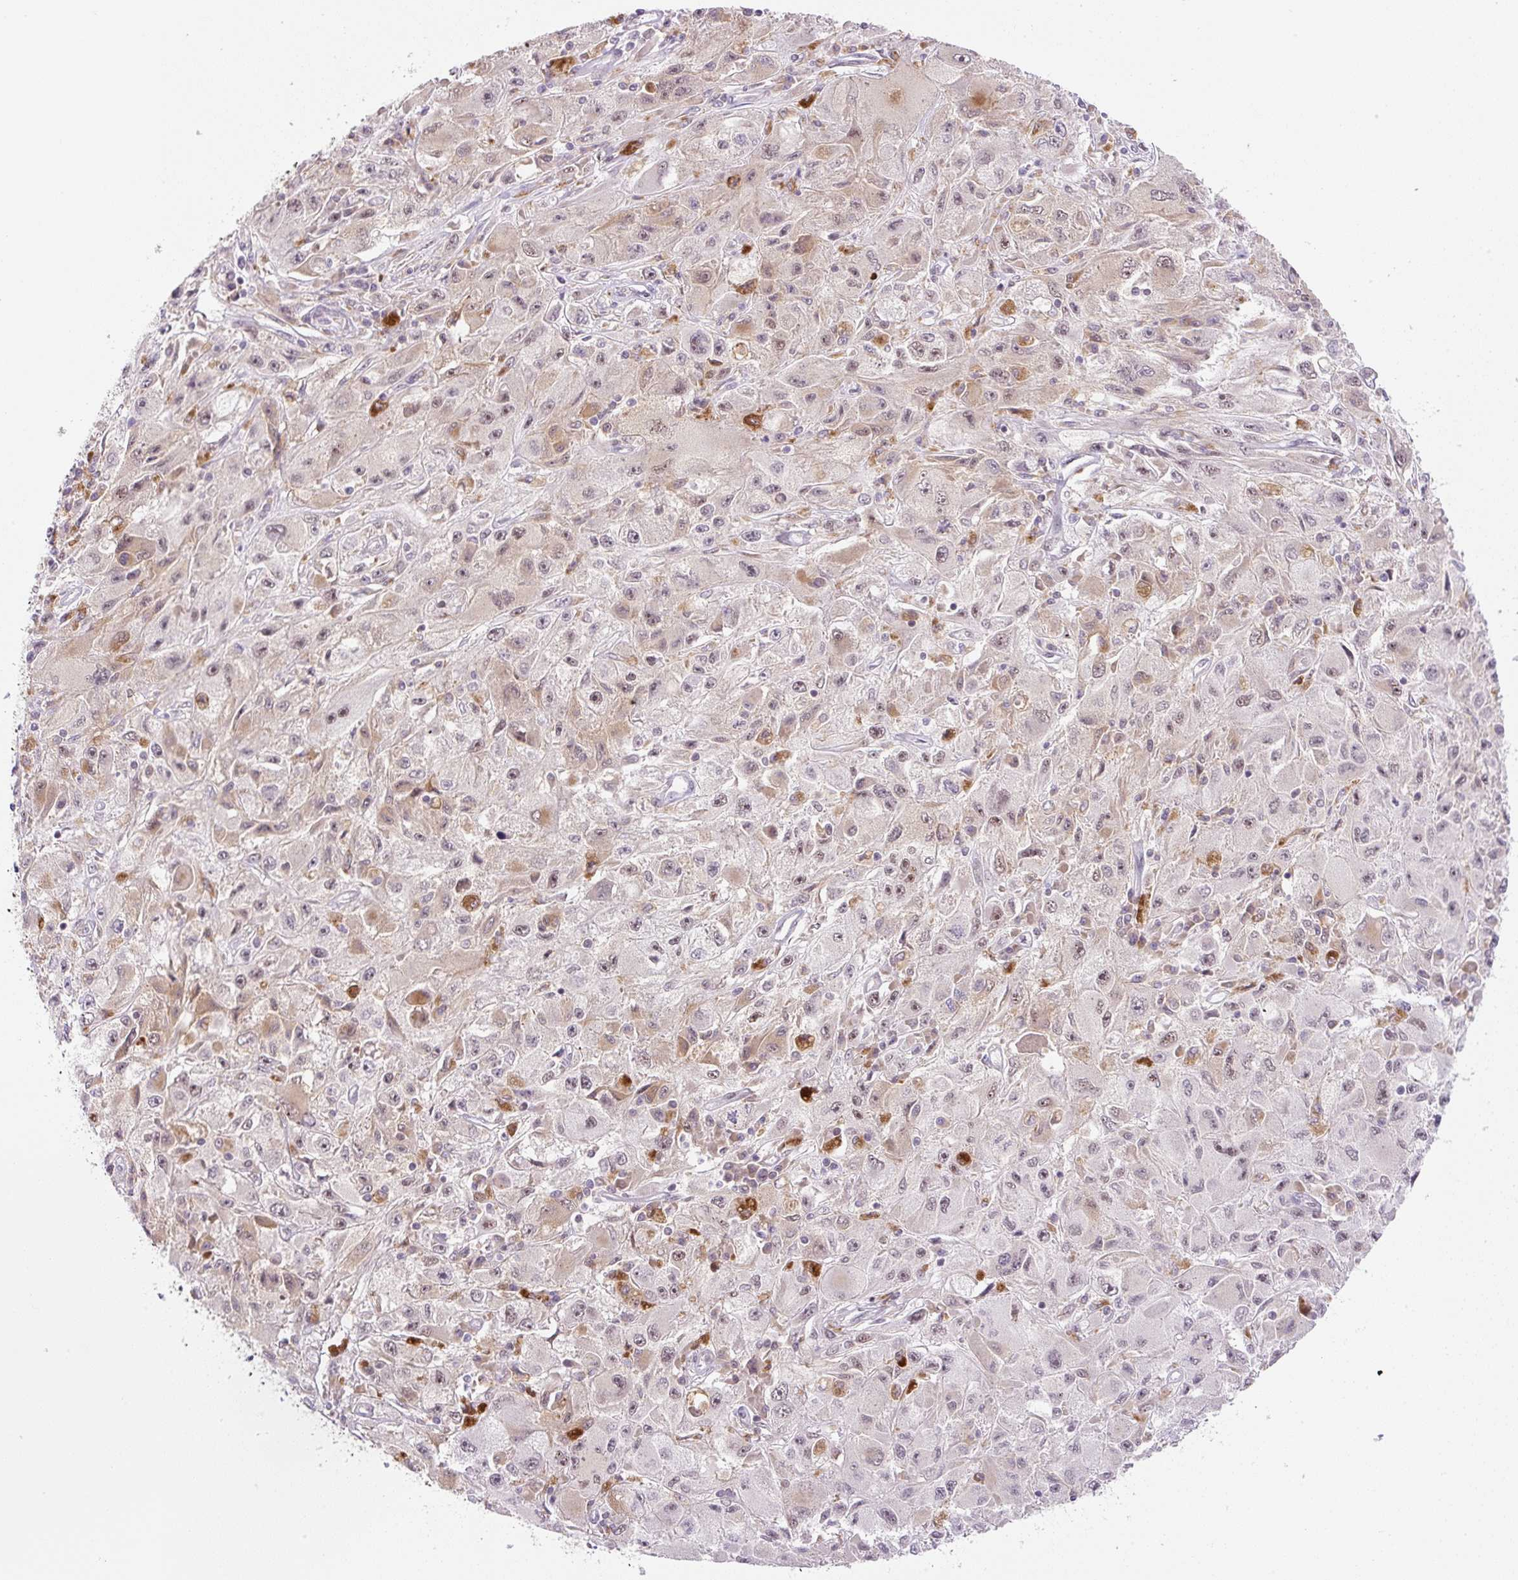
{"staining": {"intensity": "moderate", "quantity": "25%-75%", "location": "cytoplasmic/membranous,nuclear"}, "tissue": "melanoma", "cell_type": "Tumor cells", "image_type": "cancer", "snomed": [{"axis": "morphology", "description": "Malignant melanoma, Metastatic site"}, {"axis": "topography", "description": "Skin"}], "caption": "Immunohistochemistry (IHC) (DAB (3,3'-diaminobenzidine)) staining of human melanoma reveals moderate cytoplasmic/membranous and nuclear protein positivity in approximately 25%-75% of tumor cells.", "gene": "CEBPZOS", "patient": {"sex": "male", "age": 53}}